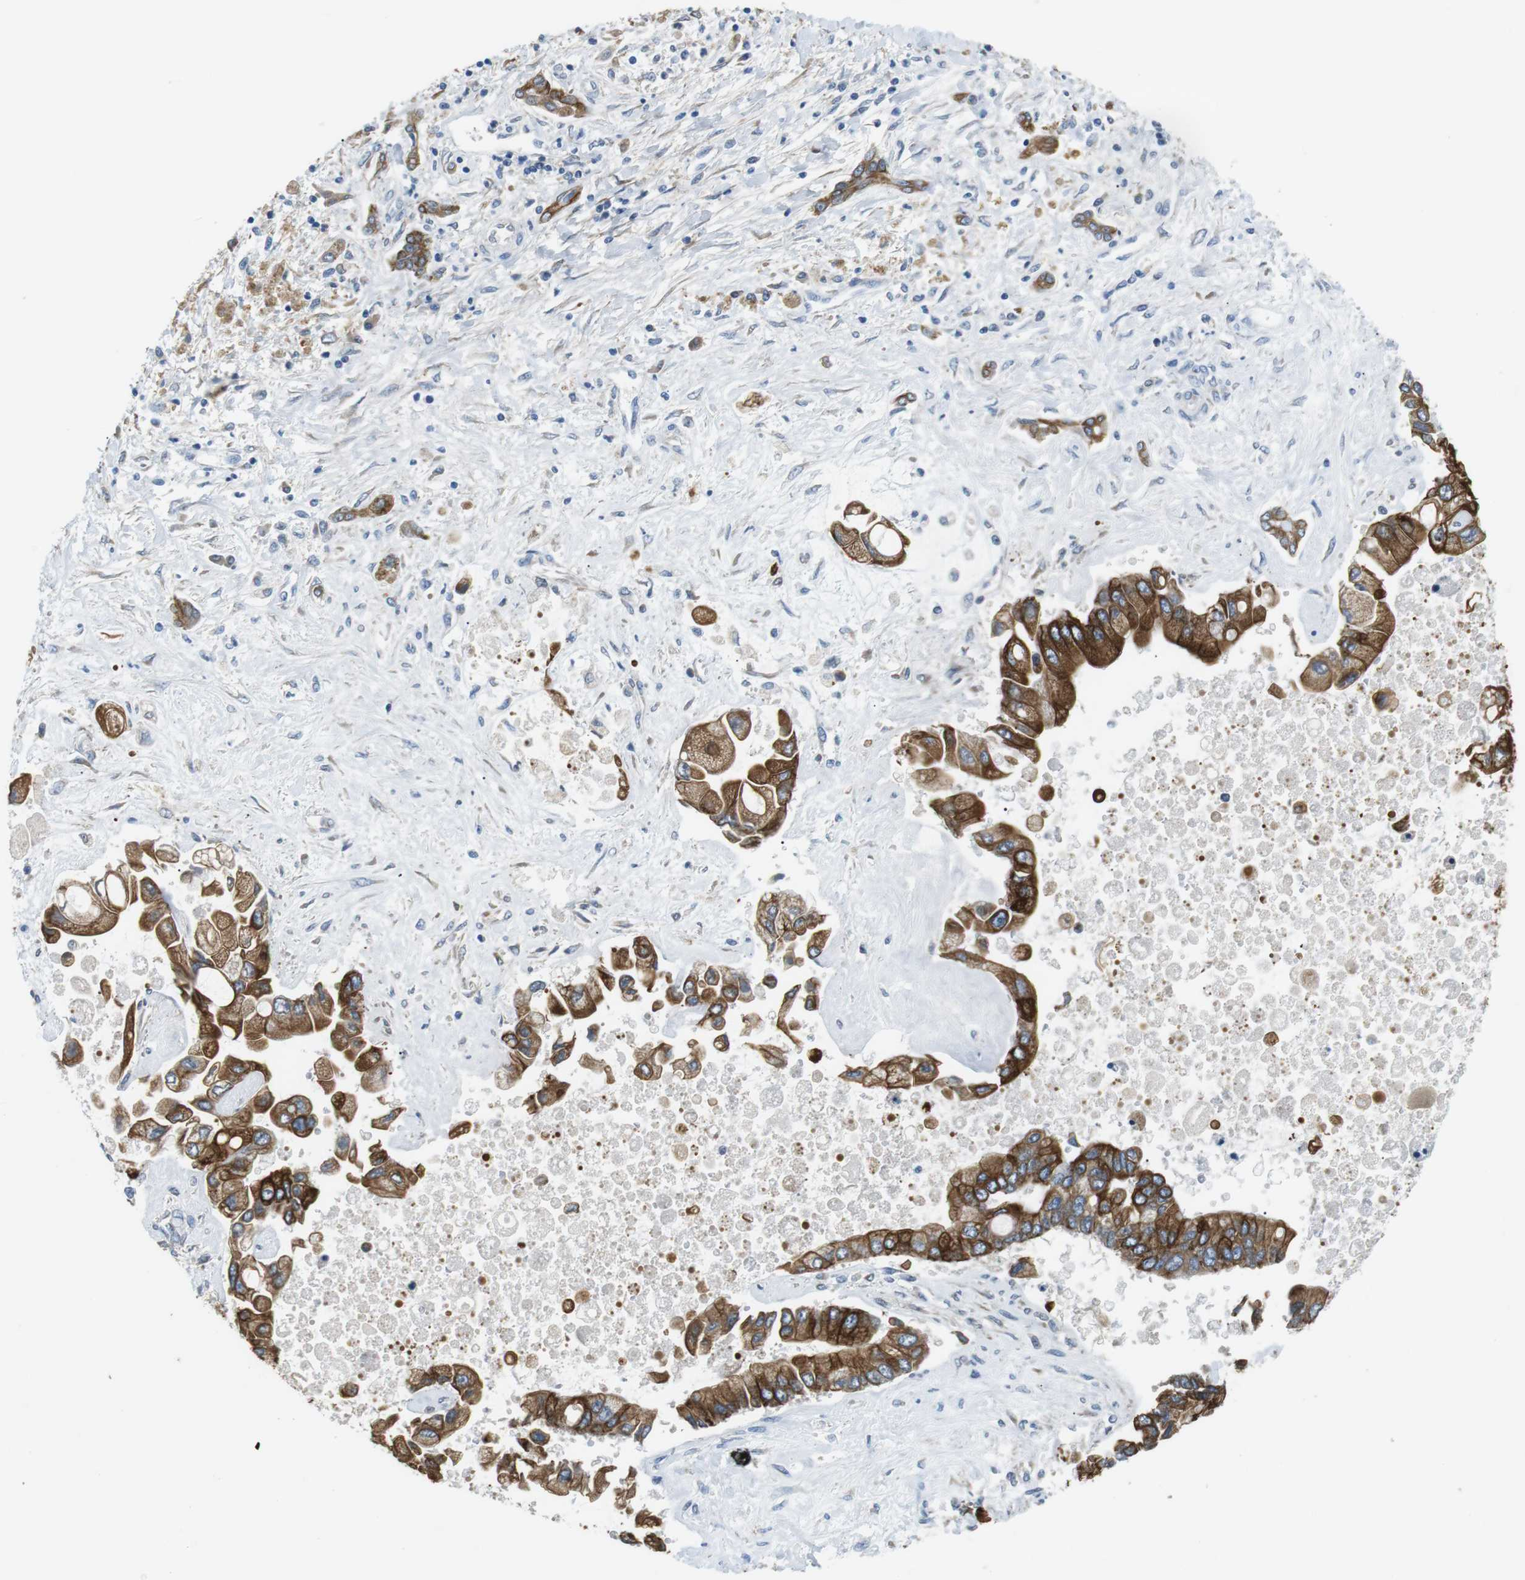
{"staining": {"intensity": "strong", "quantity": ">75%", "location": "cytoplasmic/membranous"}, "tissue": "liver cancer", "cell_type": "Tumor cells", "image_type": "cancer", "snomed": [{"axis": "morphology", "description": "Cholangiocarcinoma"}, {"axis": "topography", "description": "Liver"}], "caption": "Brown immunohistochemical staining in human liver cholangiocarcinoma shows strong cytoplasmic/membranous staining in about >75% of tumor cells.", "gene": "UNC5CL", "patient": {"sex": "male", "age": 50}}